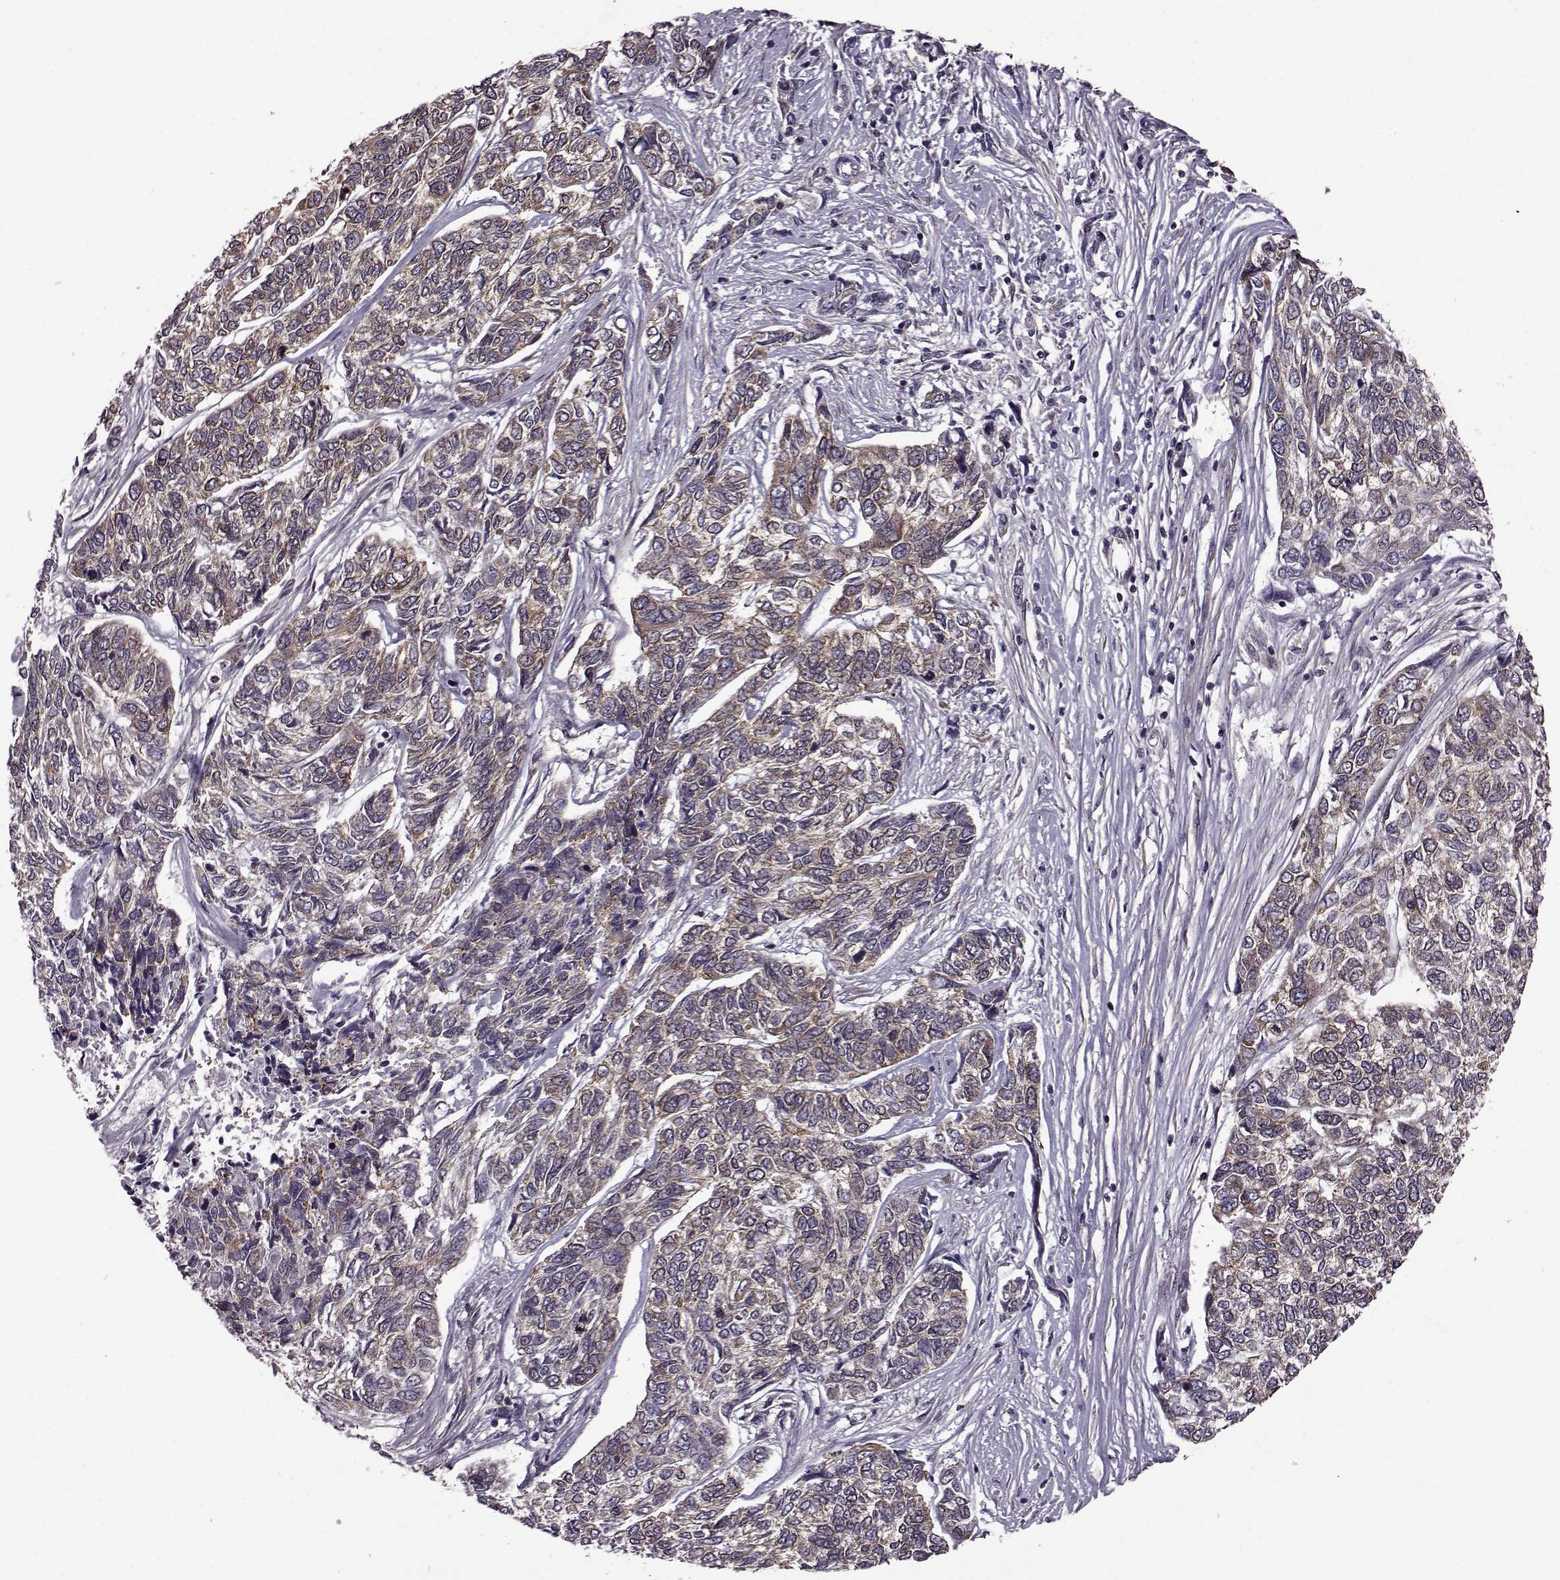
{"staining": {"intensity": "moderate", "quantity": ">75%", "location": "cytoplasmic/membranous"}, "tissue": "skin cancer", "cell_type": "Tumor cells", "image_type": "cancer", "snomed": [{"axis": "morphology", "description": "Basal cell carcinoma"}, {"axis": "topography", "description": "Skin"}], "caption": "Human skin cancer (basal cell carcinoma) stained for a protein (brown) displays moderate cytoplasmic/membranous positive positivity in approximately >75% of tumor cells.", "gene": "URI1", "patient": {"sex": "female", "age": 65}}